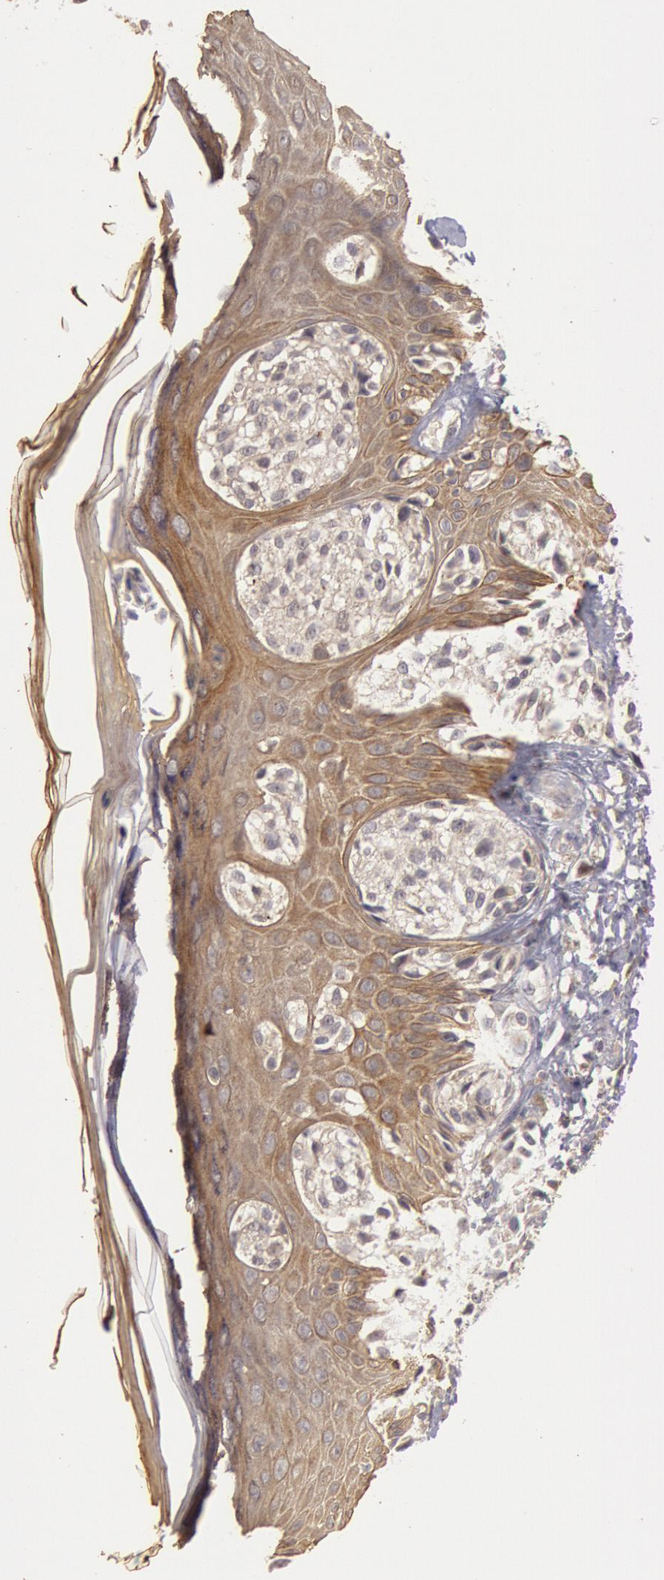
{"staining": {"intensity": "moderate", "quantity": "25%-75%", "location": "cytoplasmic/membranous"}, "tissue": "melanoma", "cell_type": "Tumor cells", "image_type": "cancer", "snomed": [{"axis": "morphology", "description": "Malignant melanoma, NOS"}, {"axis": "topography", "description": "Skin"}], "caption": "Protein expression analysis of melanoma reveals moderate cytoplasmic/membranous positivity in approximately 25%-75% of tumor cells.", "gene": "PLA2G6", "patient": {"sex": "male", "age": 57}}